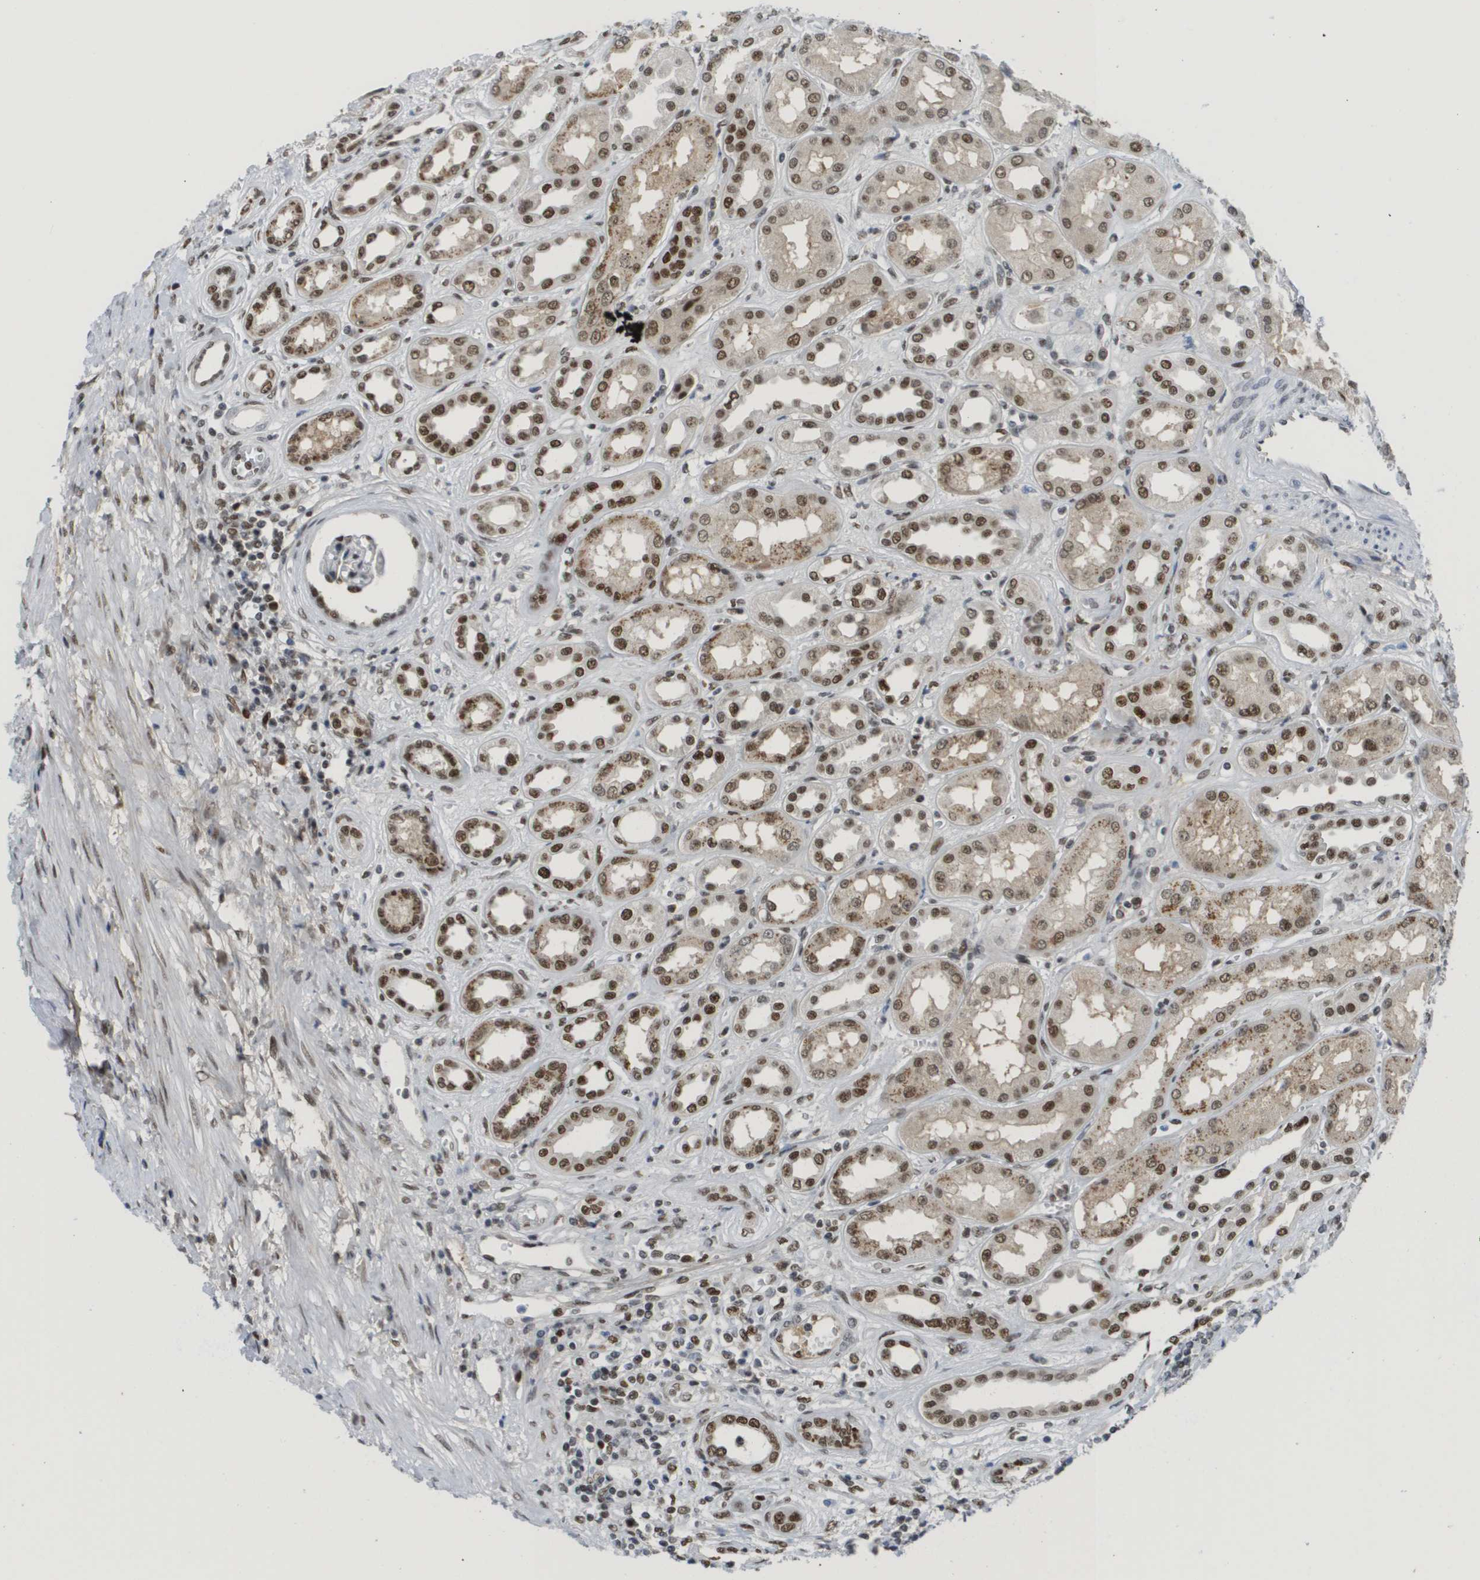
{"staining": {"intensity": "strong", "quantity": "25%-75%", "location": "nuclear"}, "tissue": "kidney", "cell_type": "Cells in glomeruli", "image_type": "normal", "snomed": [{"axis": "morphology", "description": "Normal tissue, NOS"}, {"axis": "topography", "description": "Kidney"}], "caption": "IHC histopathology image of normal human kidney stained for a protein (brown), which demonstrates high levels of strong nuclear staining in approximately 25%-75% of cells in glomeruli.", "gene": "SMARCAD1", "patient": {"sex": "male", "age": 59}}